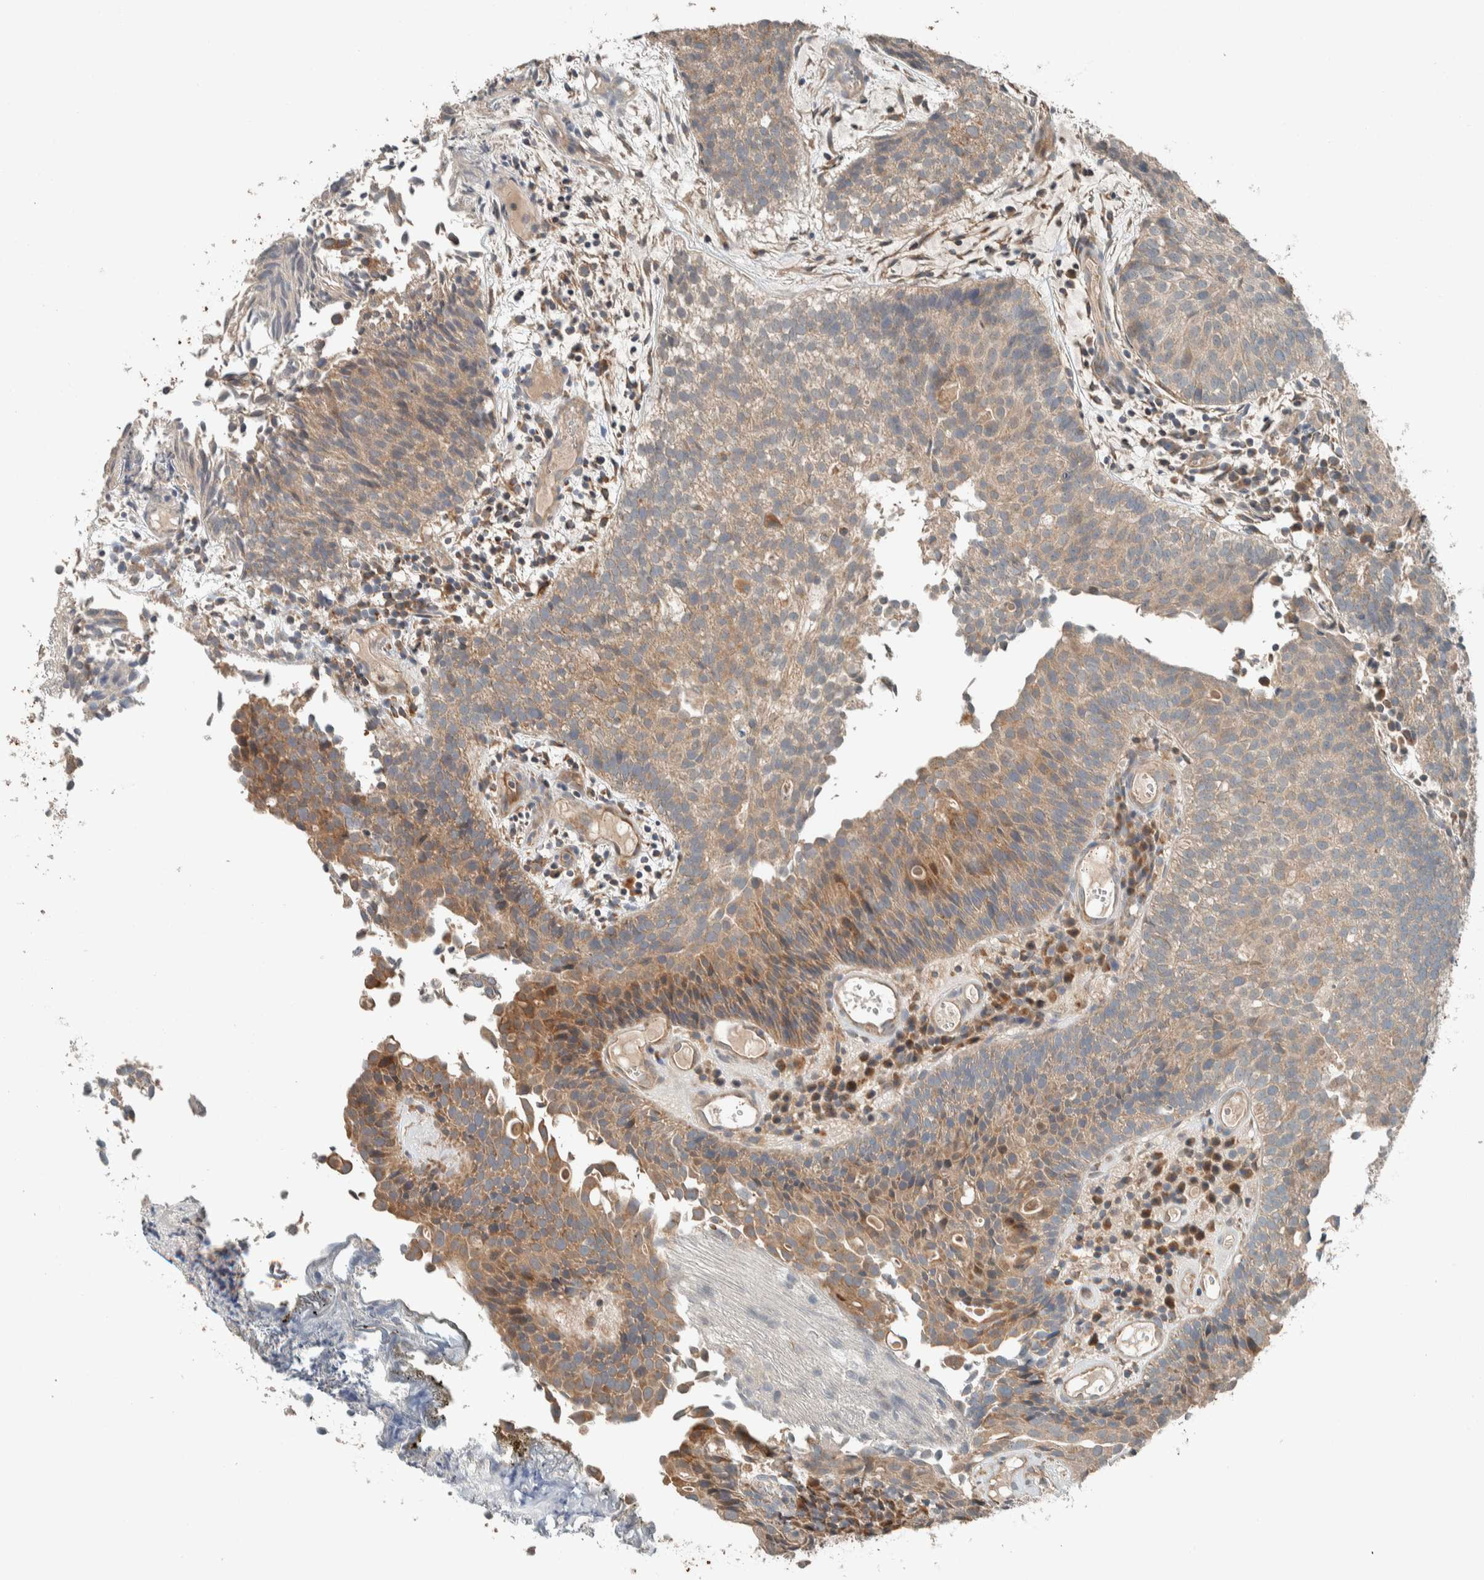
{"staining": {"intensity": "weak", "quantity": "25%-75%", "location": "cytoplasmic/membranous"}, "tissue": "urothelial cancer", "cell_type": "Tumor cells", "image_type": "cancer", "snomed": [{"axis": "morphology", "description": "Urothelial carcinoma, Low grade"}, {"axis": "topography", "description": "Urinary bladder"}], "caption": "About 25%-75% of tumor cells in low-grade urothelial carcinoma show weak cytoplasmic/membranous protein expression as visualized by brown immunohistochemical staining.", "gene": "NBR1", "patient": {"sex": "male", "age": 86}}